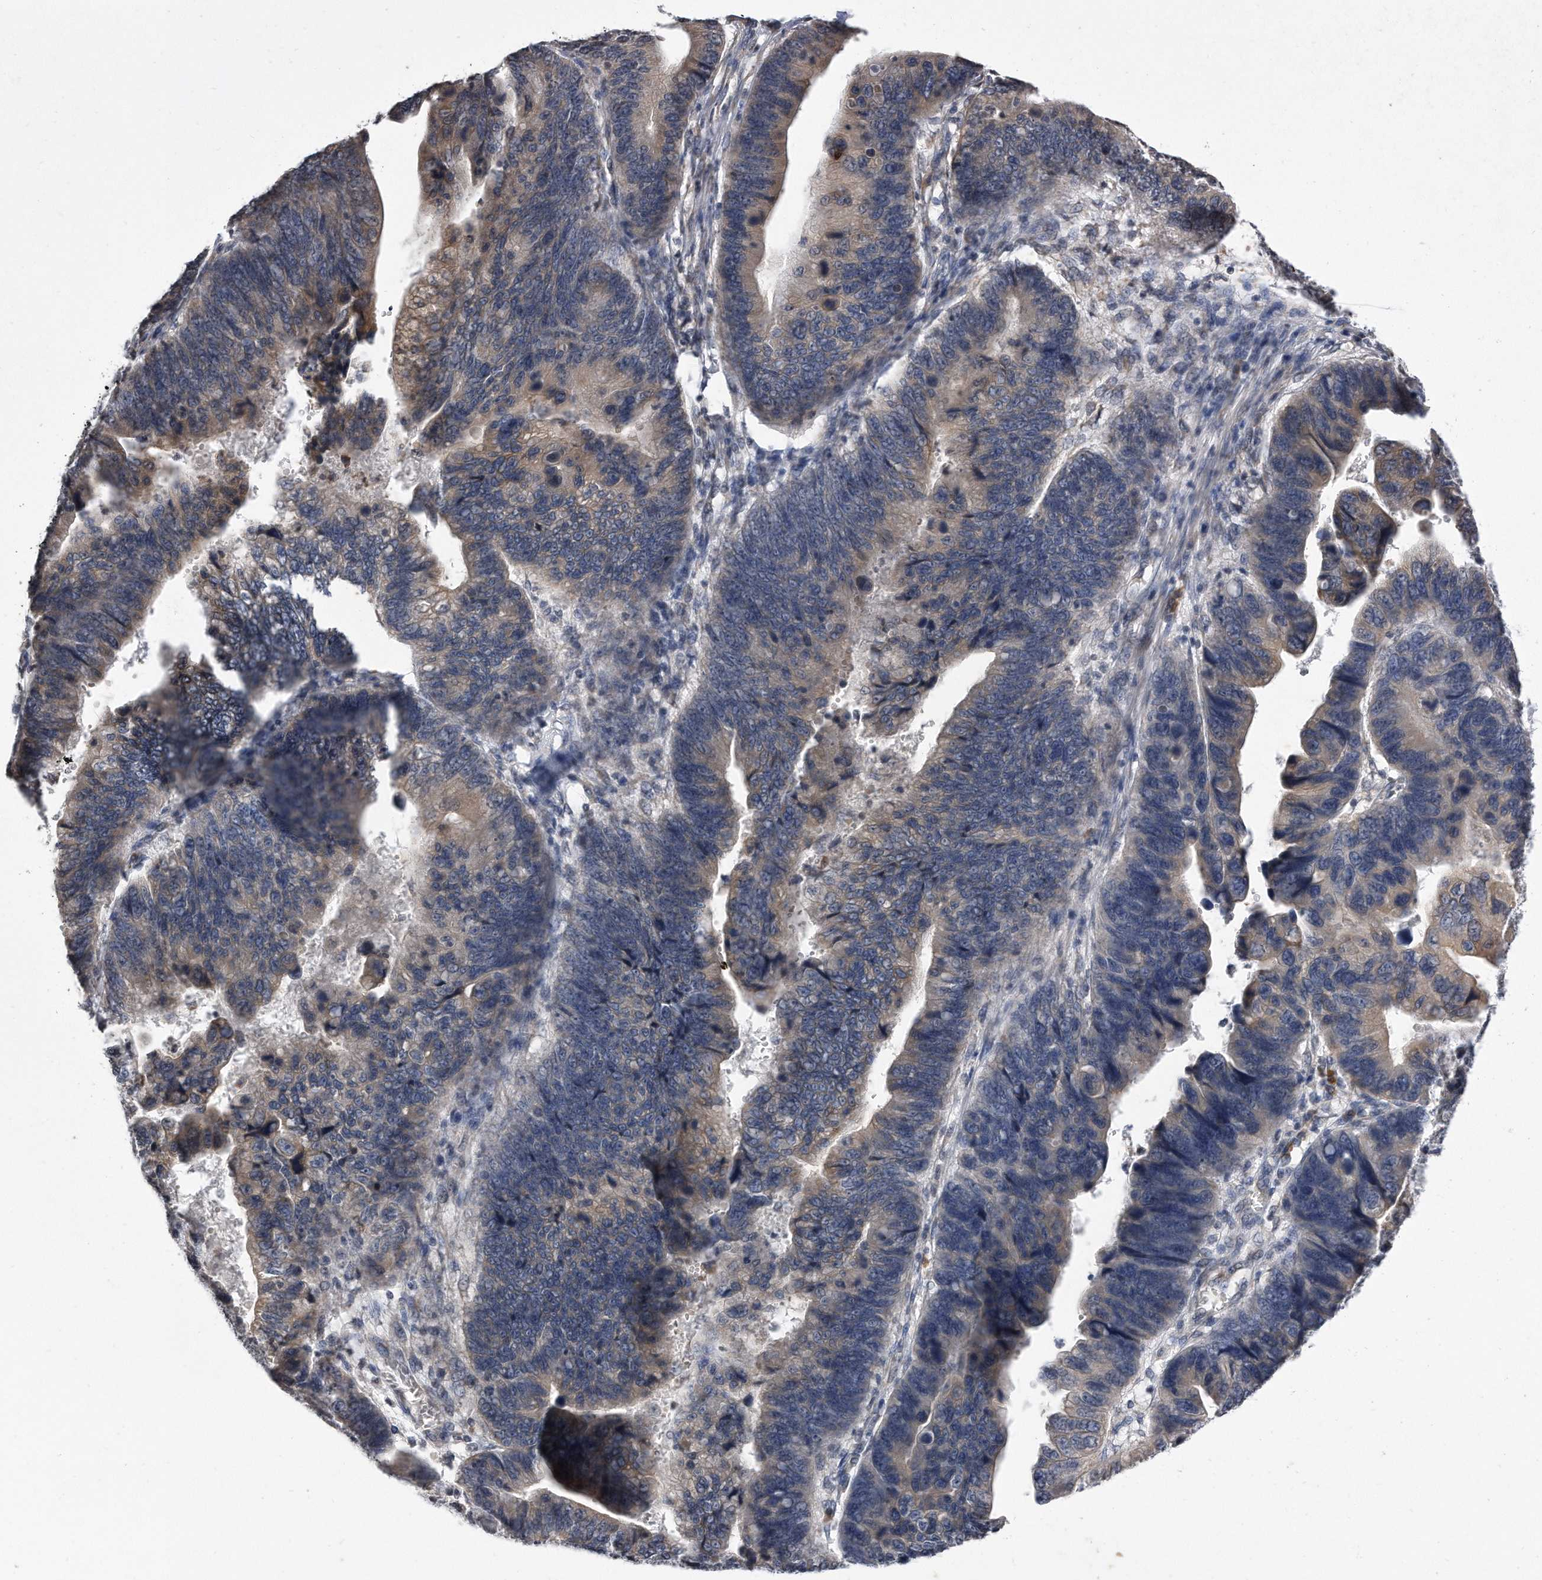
{"staining": {"intensity": "weak", "quantity": ">75%", "location": "cytoplasmic/membranous"}, "tissue": "stomach cancer", "cell_type": "Tumor cells", "image_type": "cancer", "snomed": [{"axis": "morphology", "description": "Adenocarcinoma, NOS"}, {"axis": "topography", "description": "Stomach"}], "caption": "IHC staining of stomach cancer (adenocarcinoma), which displays low levels of weak cytoplasmic/membranous expression in about >75% of tumor cells indicating weak cytoplasmic/membranous protein positivity. The staining was performed using DAB (brown) for protein detection and nuclei were counterstained in hematoxylin (blue).", "gene": "DAB1", "patient": {"sex": "male", "age": 59}}